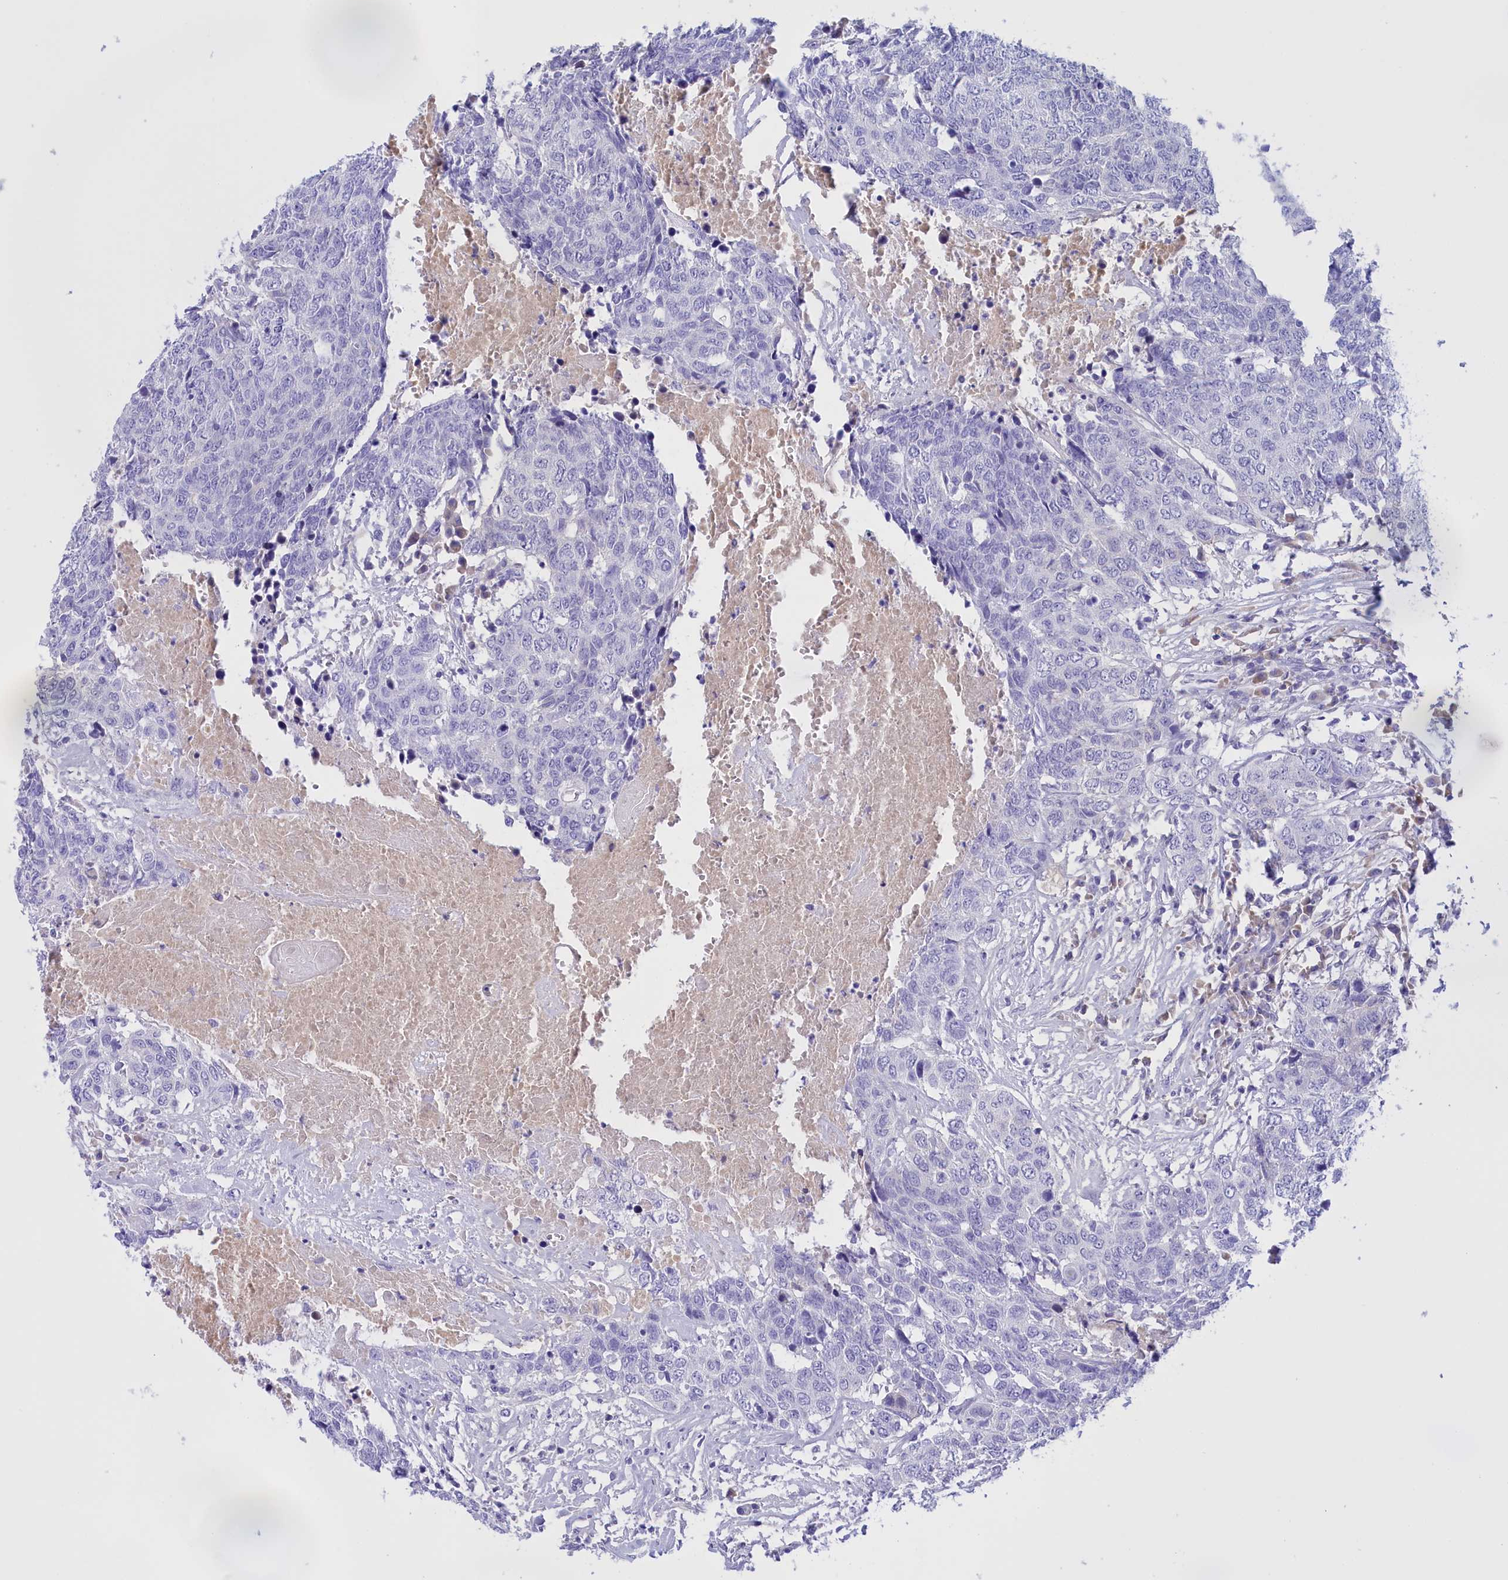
{"staining": {"intensity": "negative", "quantity": "none", "location": "none"}, "tissue": "head and neck cancer", "cell_type": "Tumor cells", "image_type": "cancer", "snomed": [{"axis": "morphology", "description": "Squamous cell carcinoma, NOS"}, {"axis": "topography", "description": "Head-Neck"}], "caption": "Micrograph shows no protein positivity in tumor cells of head and neck cancer tissue.", "gene": "PROK2", "patient": {"sex": "male", "age": 66}}